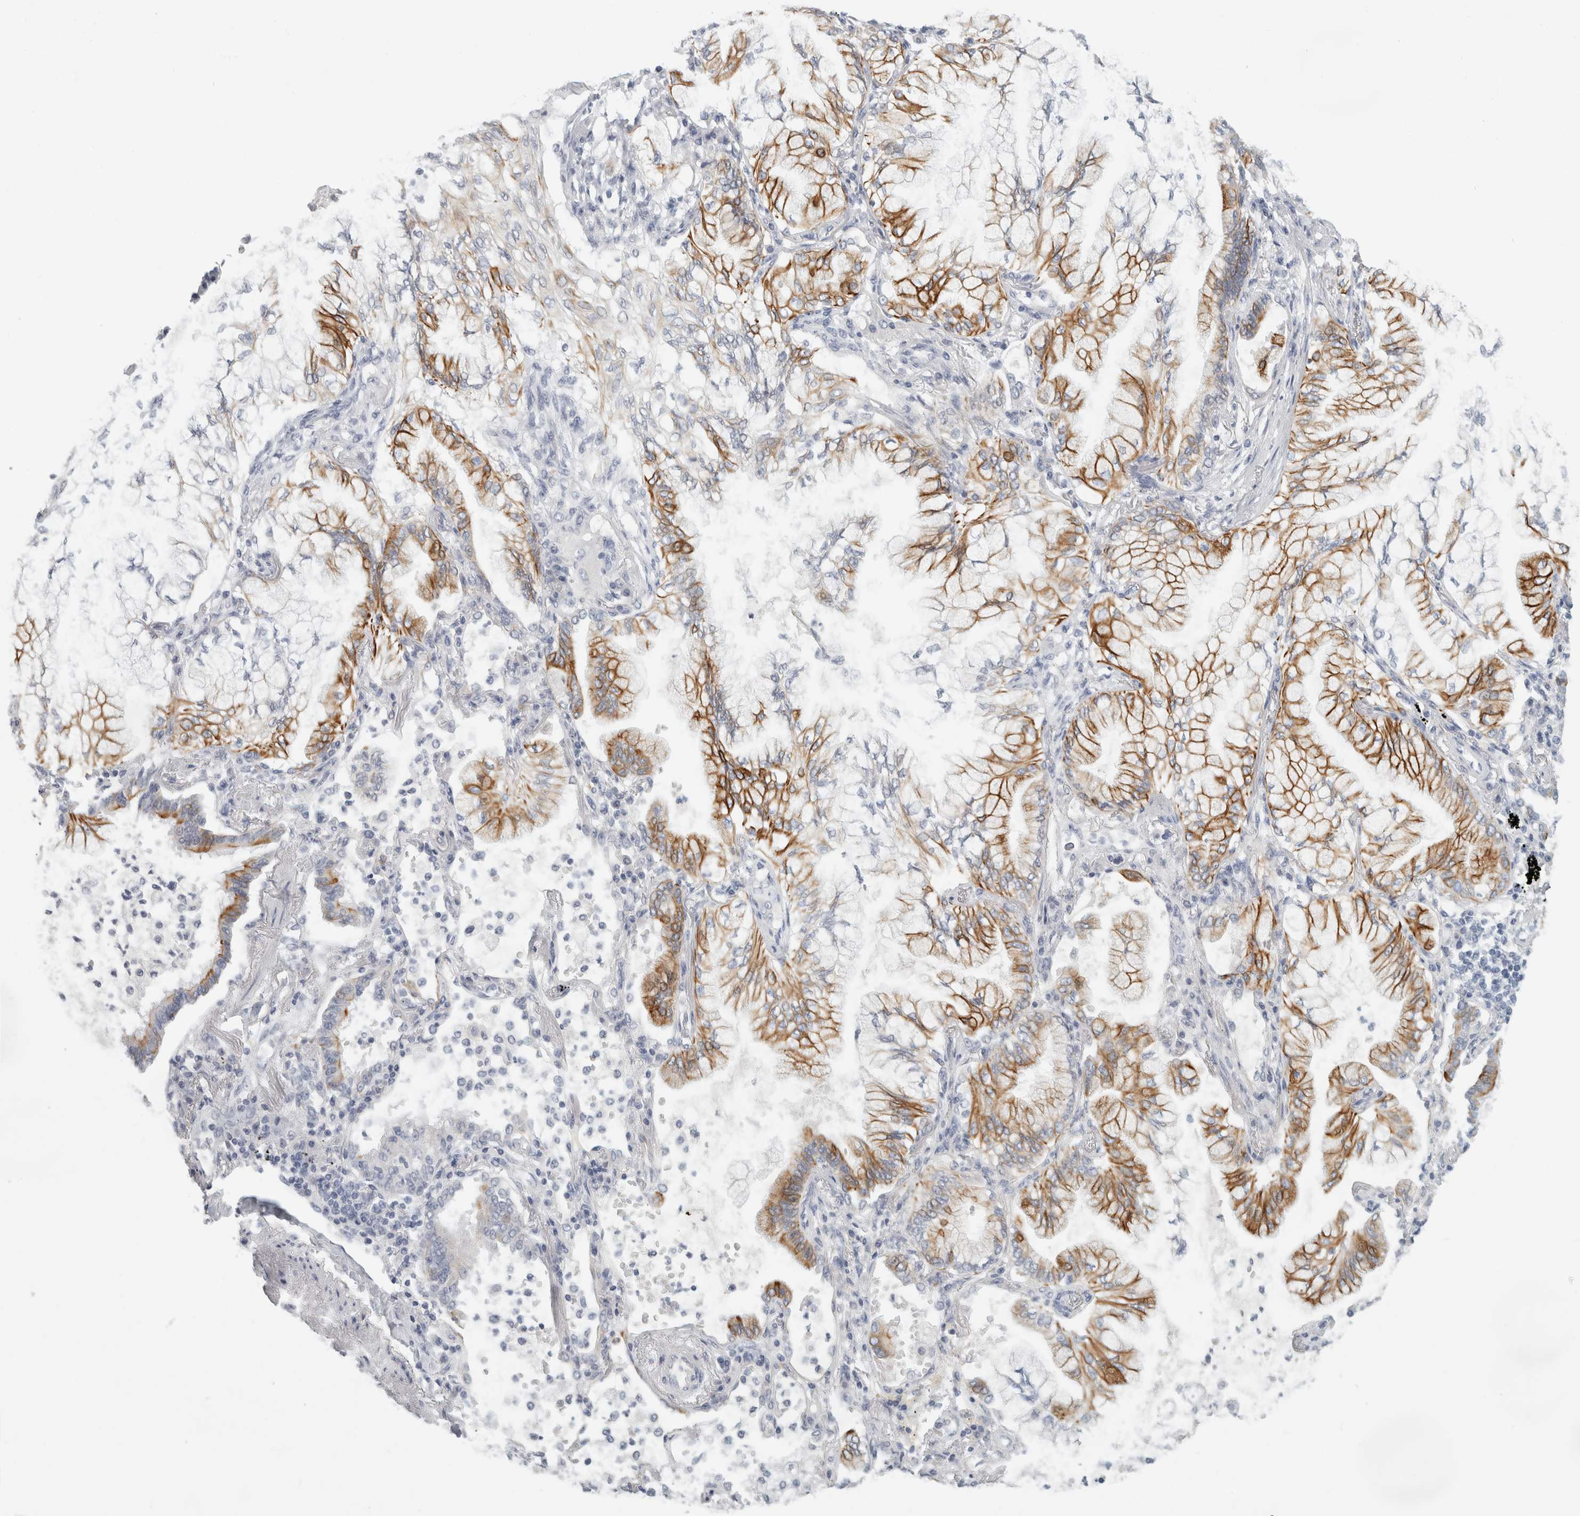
{"staining": {"intensity": "strong", "quantity": ">75%", "location": "cytoplasmic/membranous"}, "tissue": "lung cancer", "cell_type": "Tumor cells", "image_type": "cancer", "snomed": [{"axis": "morphology", "description": "Adenocarcinoma, NOS"}, {"axis": "topography", "description": "Lung"}], "caption": "A high amount of strong cytoplasmic/membranous staining is appreciated in about >75% of tumor cells in lung cancer (adenocarcinoma) tissue.", "gene": "SLC28A3", "patient": {"sex": "female", "age": 70}}